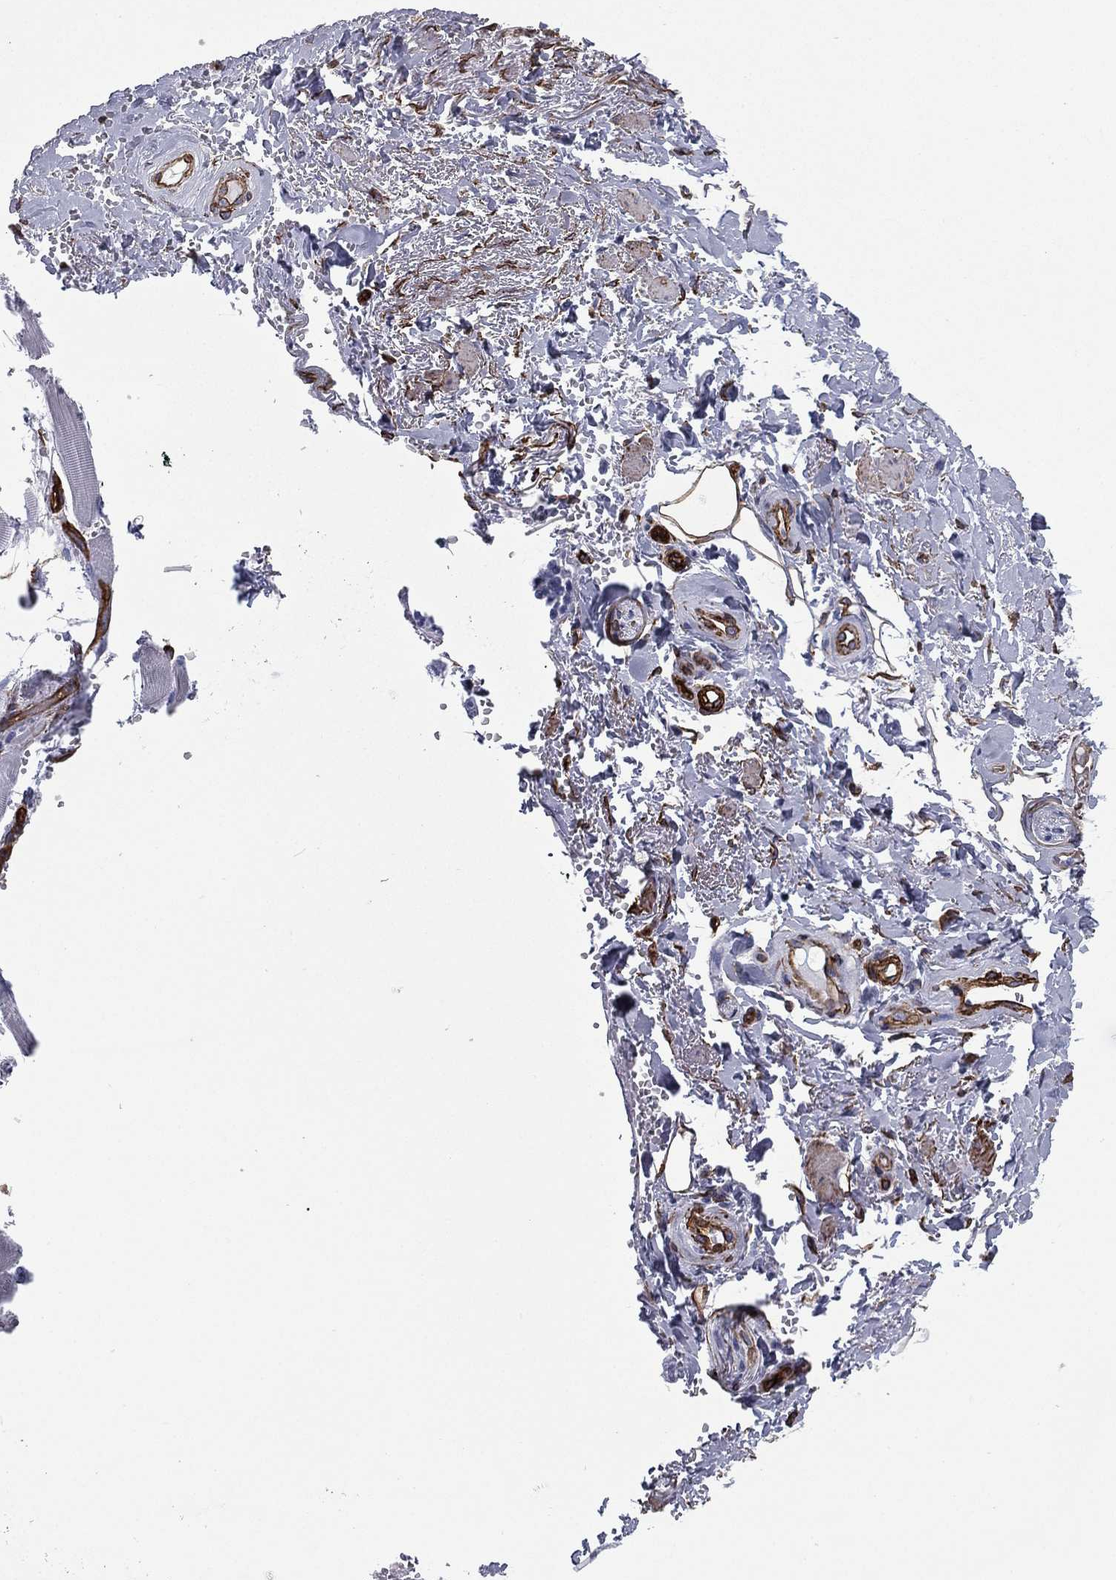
{"staining": {"intensity": "negative", "quantity": "none", "location": "none"}, "tissue": "adipose tissue", "cell_type": "Adipocytes", "image_type": "normal", "snomed": [{"axis": "morphology", "description": "Normal tissue, NOS"}, {"axis": "topography", "description": "Anal"}, {"axis": "topography", "description": "Peripheral nerve tissue"}], "caption": "The immunohistochemistry photomicrograph has no significant staining in adipocytes of adipose tissue.", "gene": "CAVIN3", "patient": {"sex": "male", "age": 53}}